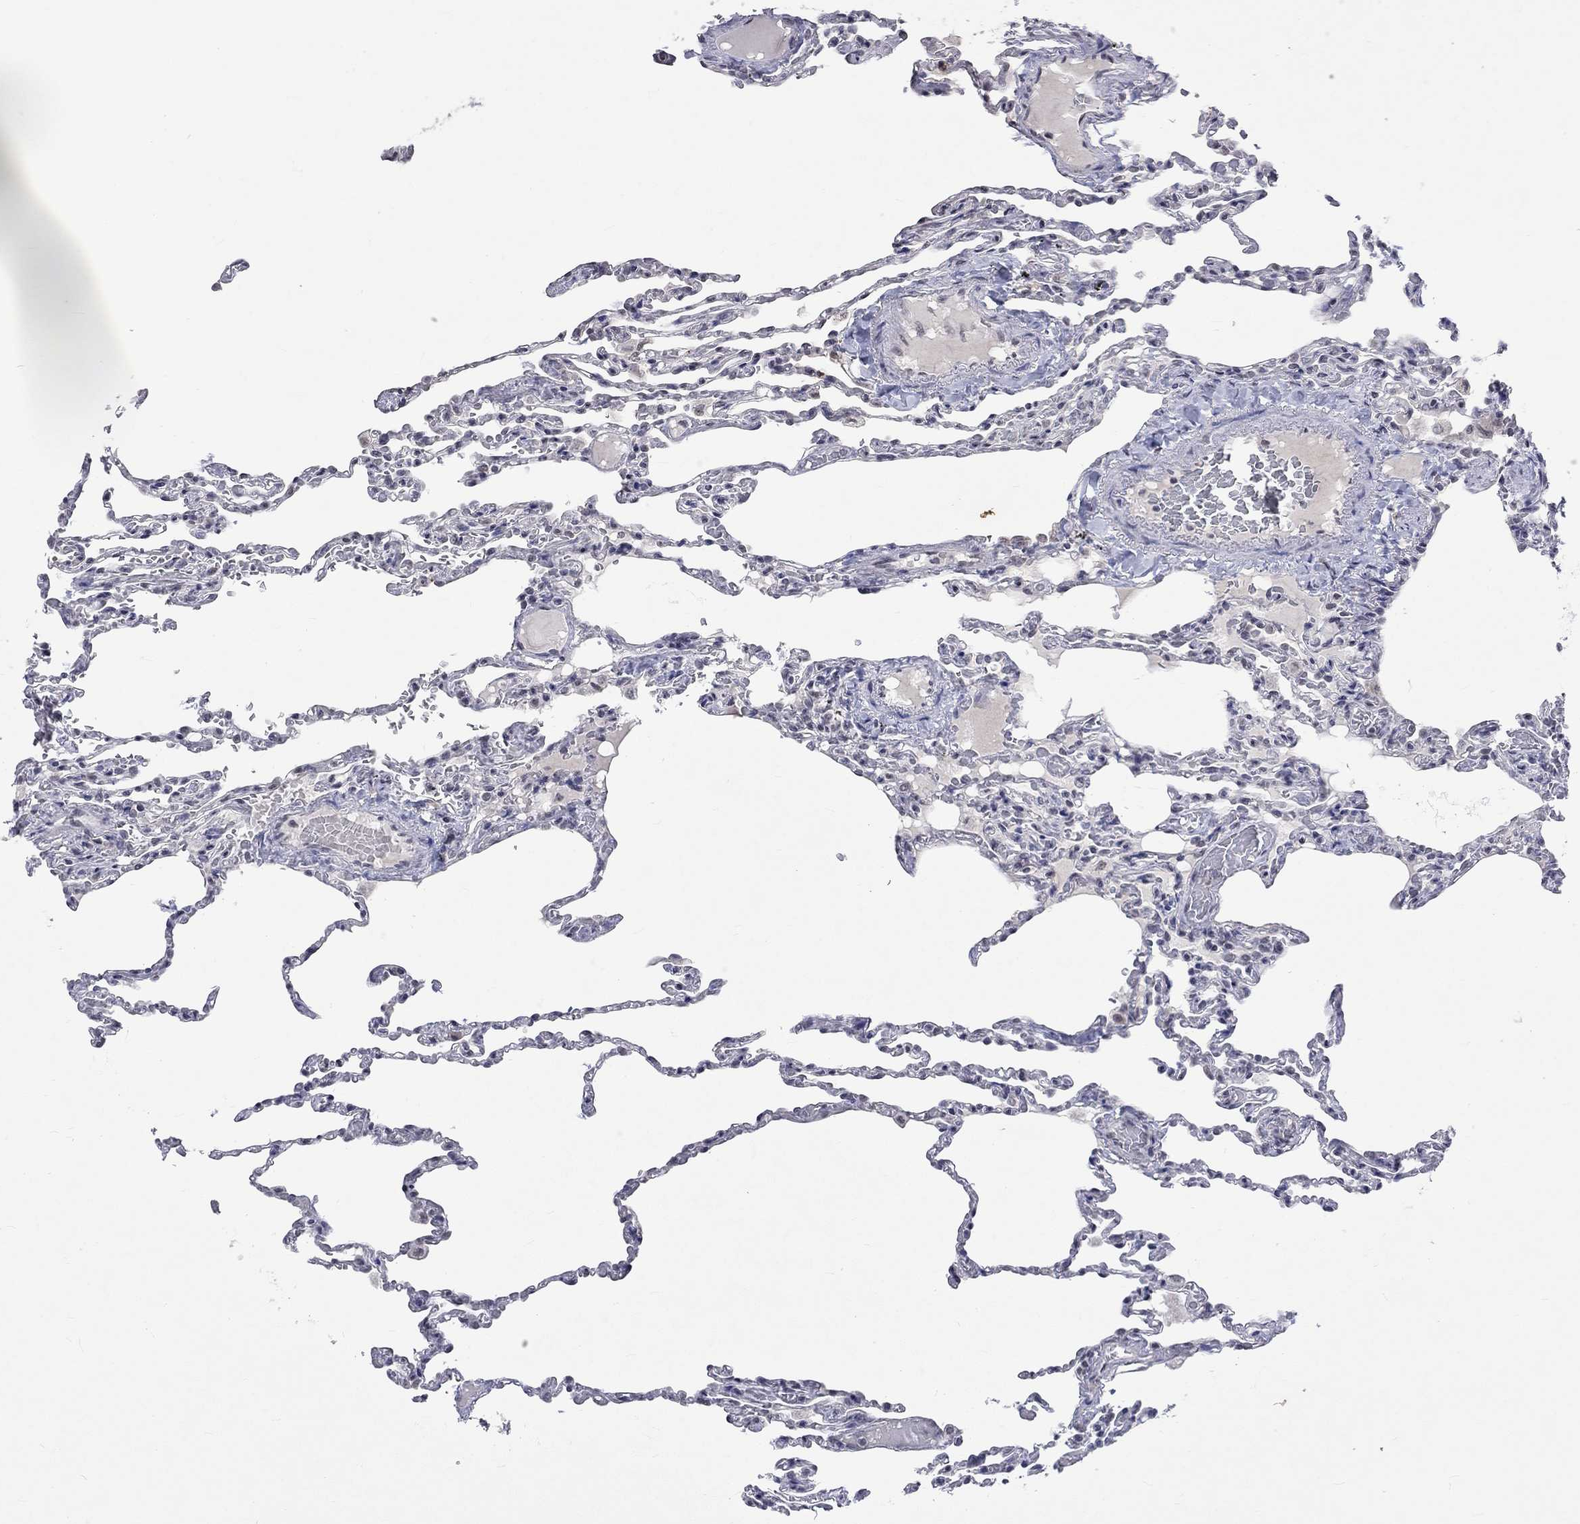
{"staining": {"intensity": "negative", "quantity": "none", "location": "none"}, "tissue": "lung", "cell_type": "Alveolar cells", "image_type": "normal", "snomed": [{"axis": "morphology", "description": "Normal tissue, NOS"}, {"axis": "topography", "description": "Lung"}], "caption": "Immunohistochemistry (IHC) of normal human lung exhibits no expression in alveolar cells. (DAB immunohistochemistry visualized using brightfield microscopy, high magnification).", "gene": "TMEM143", "patient": {"sex": "female", "age": 43}}